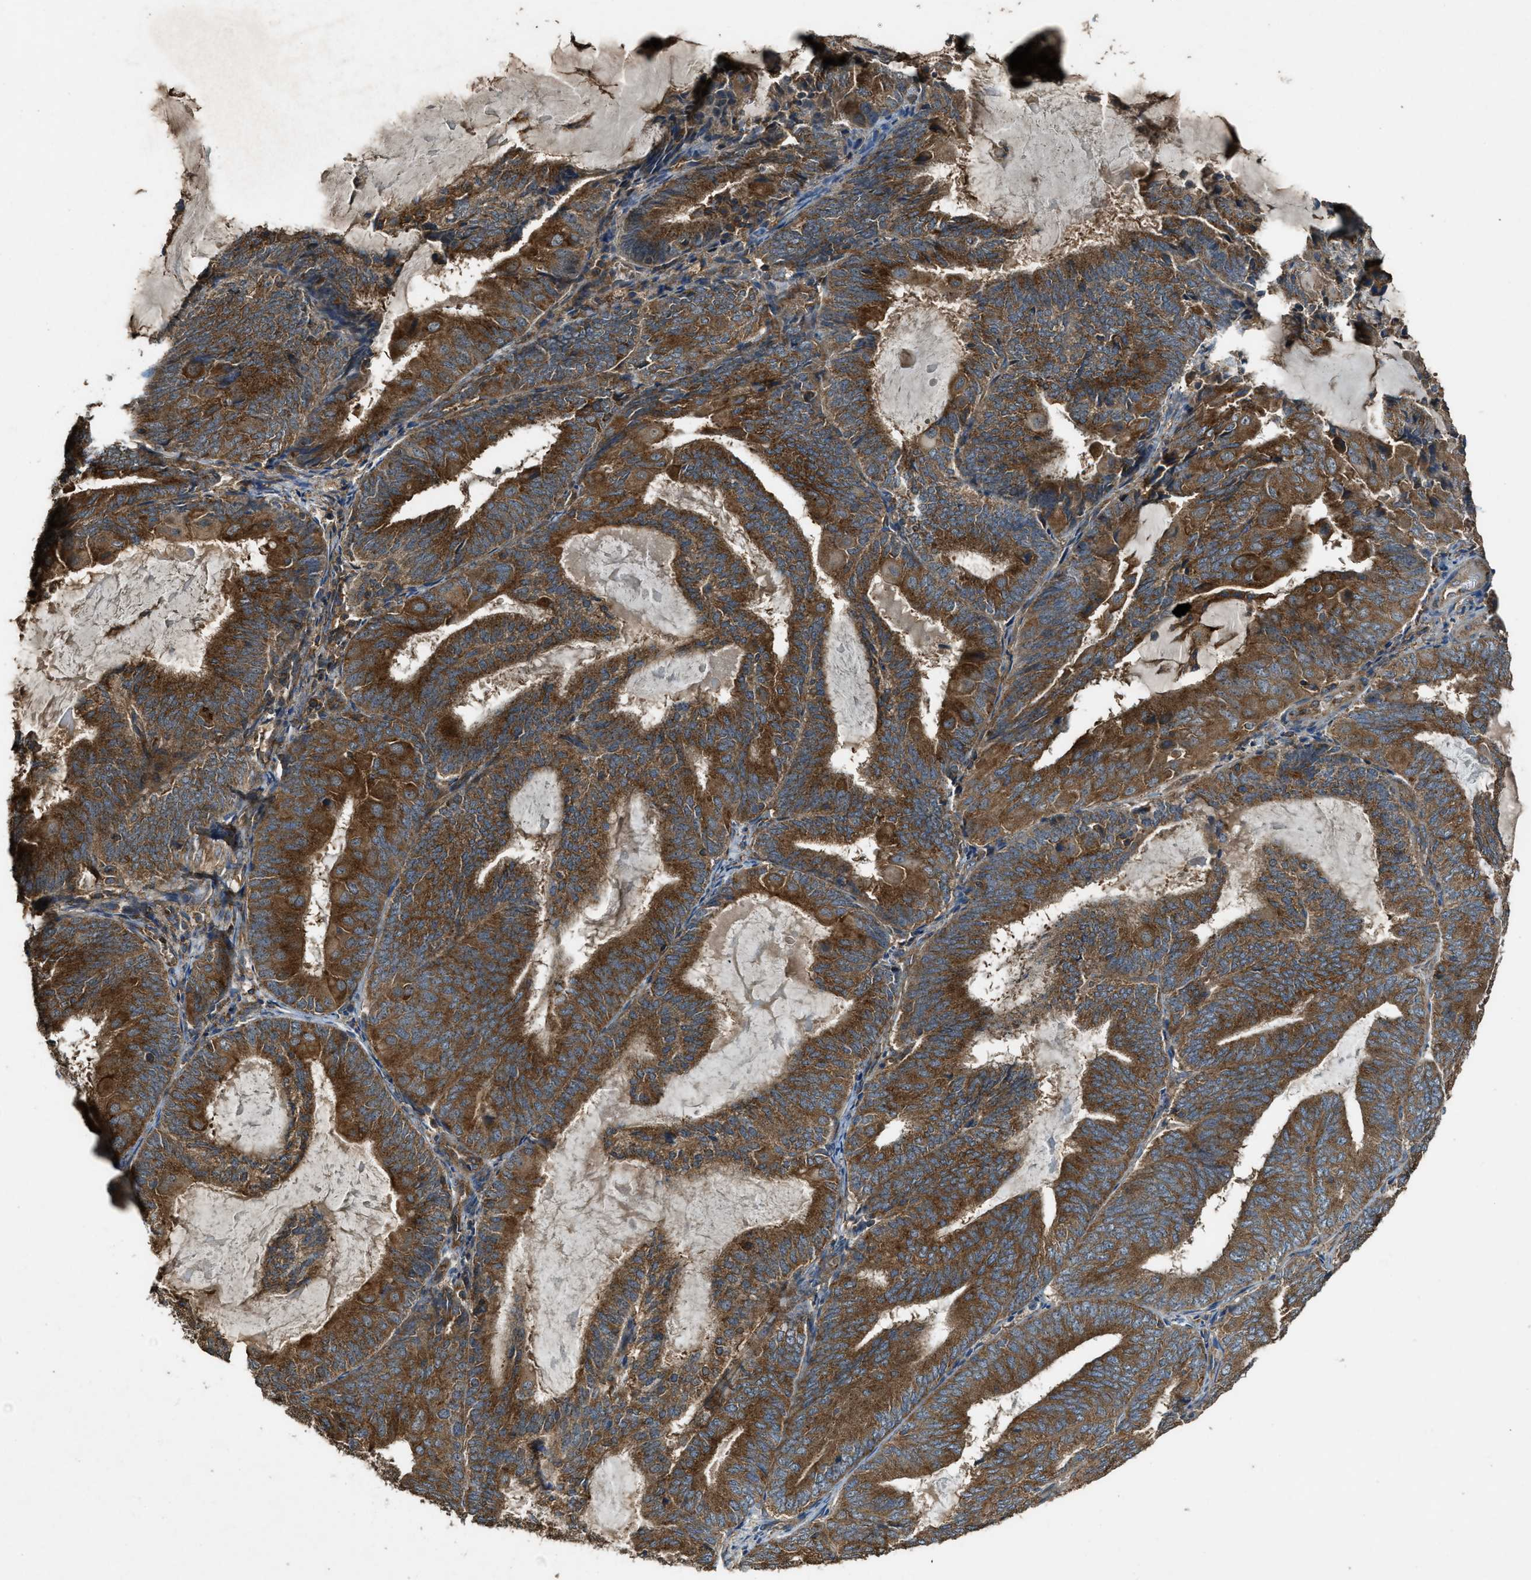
{"staining": {"intensity": "strong", "quantity": ">75%", "location": "cytoplasmic/membranous"}, "tissue": "endometrial cancer", "cell_type": "Tumor cells", "image_type": "cancer", "snomed": [{"axis": "morphology", "description": "Adenocarcinoma, NOS"}, {"axis": "topography", "description": "Endometrium"}], "caption": "Strong cytoplasmic/membranous positivity for a protein is present in about >75% of tumor cells of endometrial cancer (adenocarcinoma) using IHC.", "gene": "MAP3K8", "patient": {"sex": "female", "age": 81}}